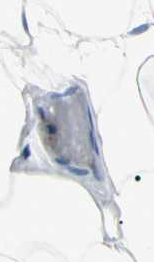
{"staining": {"intensity": "negative", "quantity": "none", "location": "none"}, "tissue": "adipose tissue", "cell_type": "Adipocytes", "image_type": "normal", "snomed": [{"axis": "morphology", "description": "Normal tissue, NOS"}, {"axis": "topography", "description": "Breast"}, {"axis": "topography", "description": "Adipose tissue"}], "caption": "Immunohistochemistry (IHC) histopathology image of normal adipose tissue stained for a protein (brown), which reveals no positivity in adipocytes.", "gene": "CA2", "patient": {"sex": "female", "age": 25}}